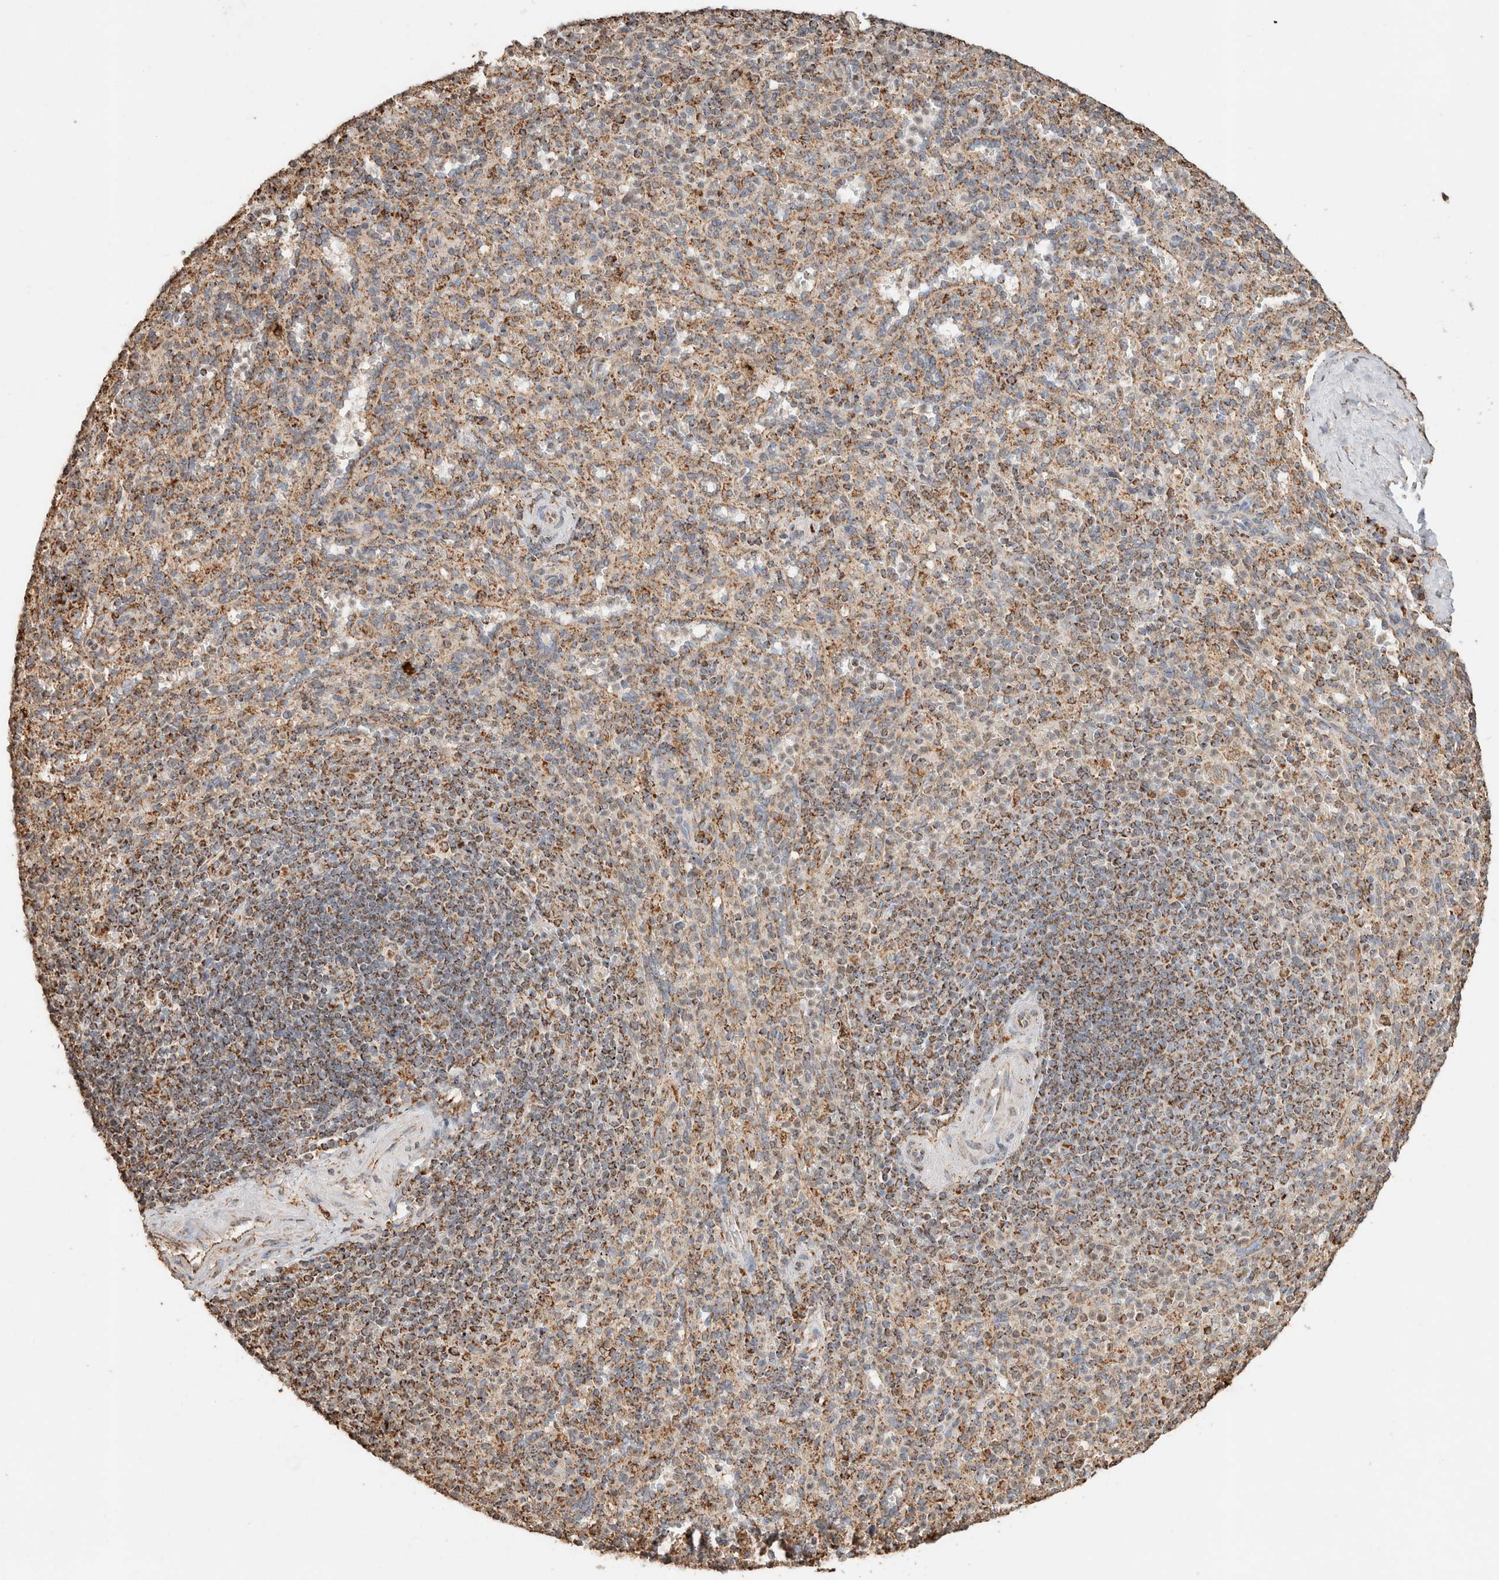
{"staining": {"intensity": "moderate", "quantity": "25%-75%", "location": "cytoplasmic/membranous"}, "tissue": "spleen", "cell_type": "Cells in red pulp", "image_type": "normal", "snomed": [{"axis": "morphology", "description": "Normal tissue, NOS"}, {"axis": "topography", "description": "Spleen"}], "caption": "Protein staining demonstrates moderate cytoplasmic/membranous positivity in approximately 25%-75% of cells in red pulp in normal spleen.", "gene": "SDC2", "patient": {"sex": "male", "age": 36}}